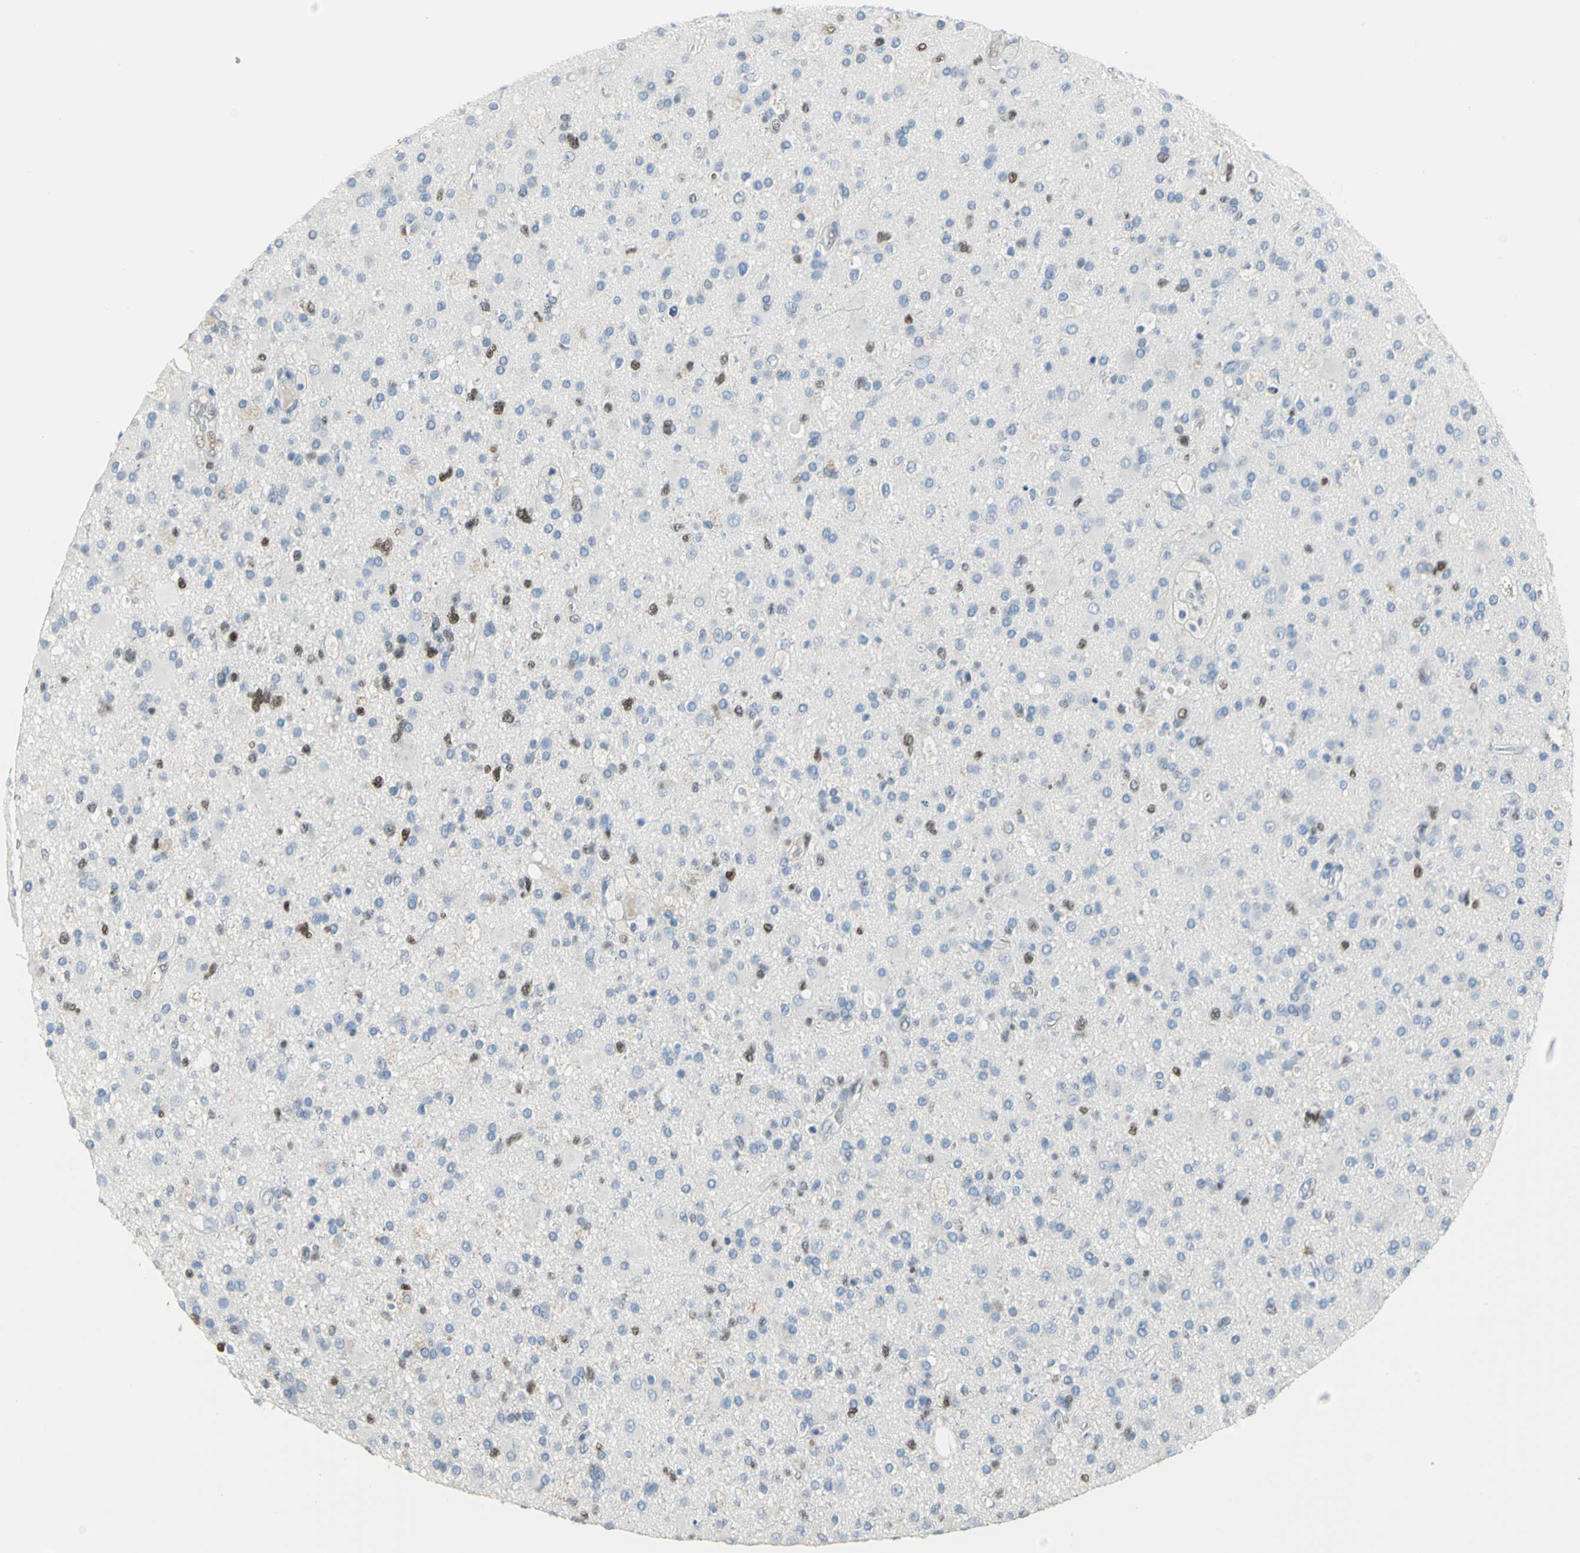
{"staining": {"intensity": "moderate", "quantity": "<25%", "location": "nuclear"}, "tissue": "glioma", "cell_type": "Tumor cells", "image_type": "cancer", "snomed": [{"axis": "morphology", "description": "Glioma, malignant, High grade"}, {"axis": "topography", "description": "Brain"}], "caption": "Glioma was stained to show a protein in brown. There is low levels of moderate nuclear positivity in about <25% of tumor cells. (IHC, brightfield microscopy, high magnification).", "gene": "MCM3", "patient": {"sex": "male", "age": 33}}